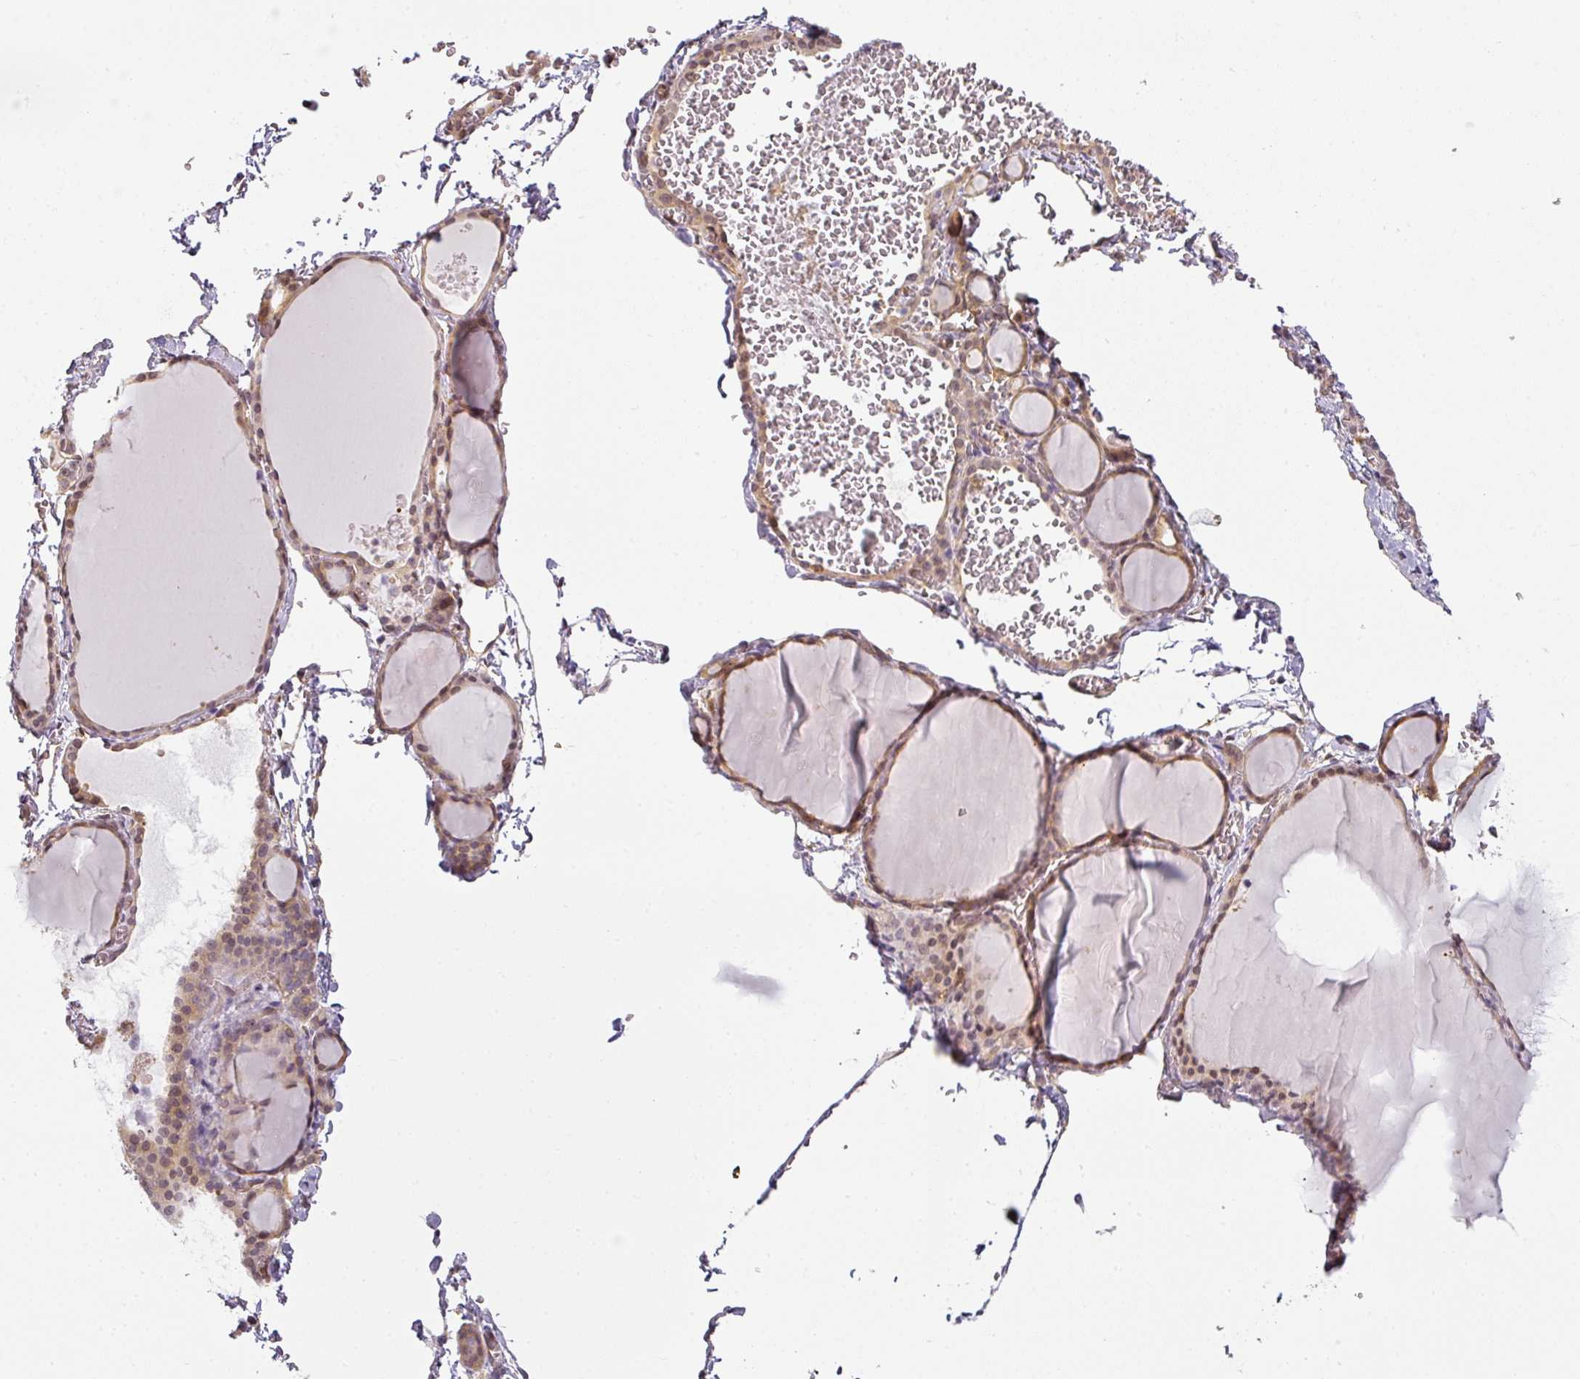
{"staining": {"intensity": "moderate", "quantity": "25%-75%", "location": "cytoplasmic/membranous,nuclear"}, "tissue": "thyroid gland", "cell_type": "Glandular cells", "image_type": "normal", "snomed": [{"axis": "morphology", "description": "Normal tissue, NOS"}, {"axis": "topography", "description": "Thyroid gland"}], "caption": "A histopathology image of human thyroid gland stained for a protein reveals moderate cytoplasmic/membranous,nuclear brown staining in glandular cells.", "gene": "ANKRD18A", "patient": {"sex": "female", "age": 49}}